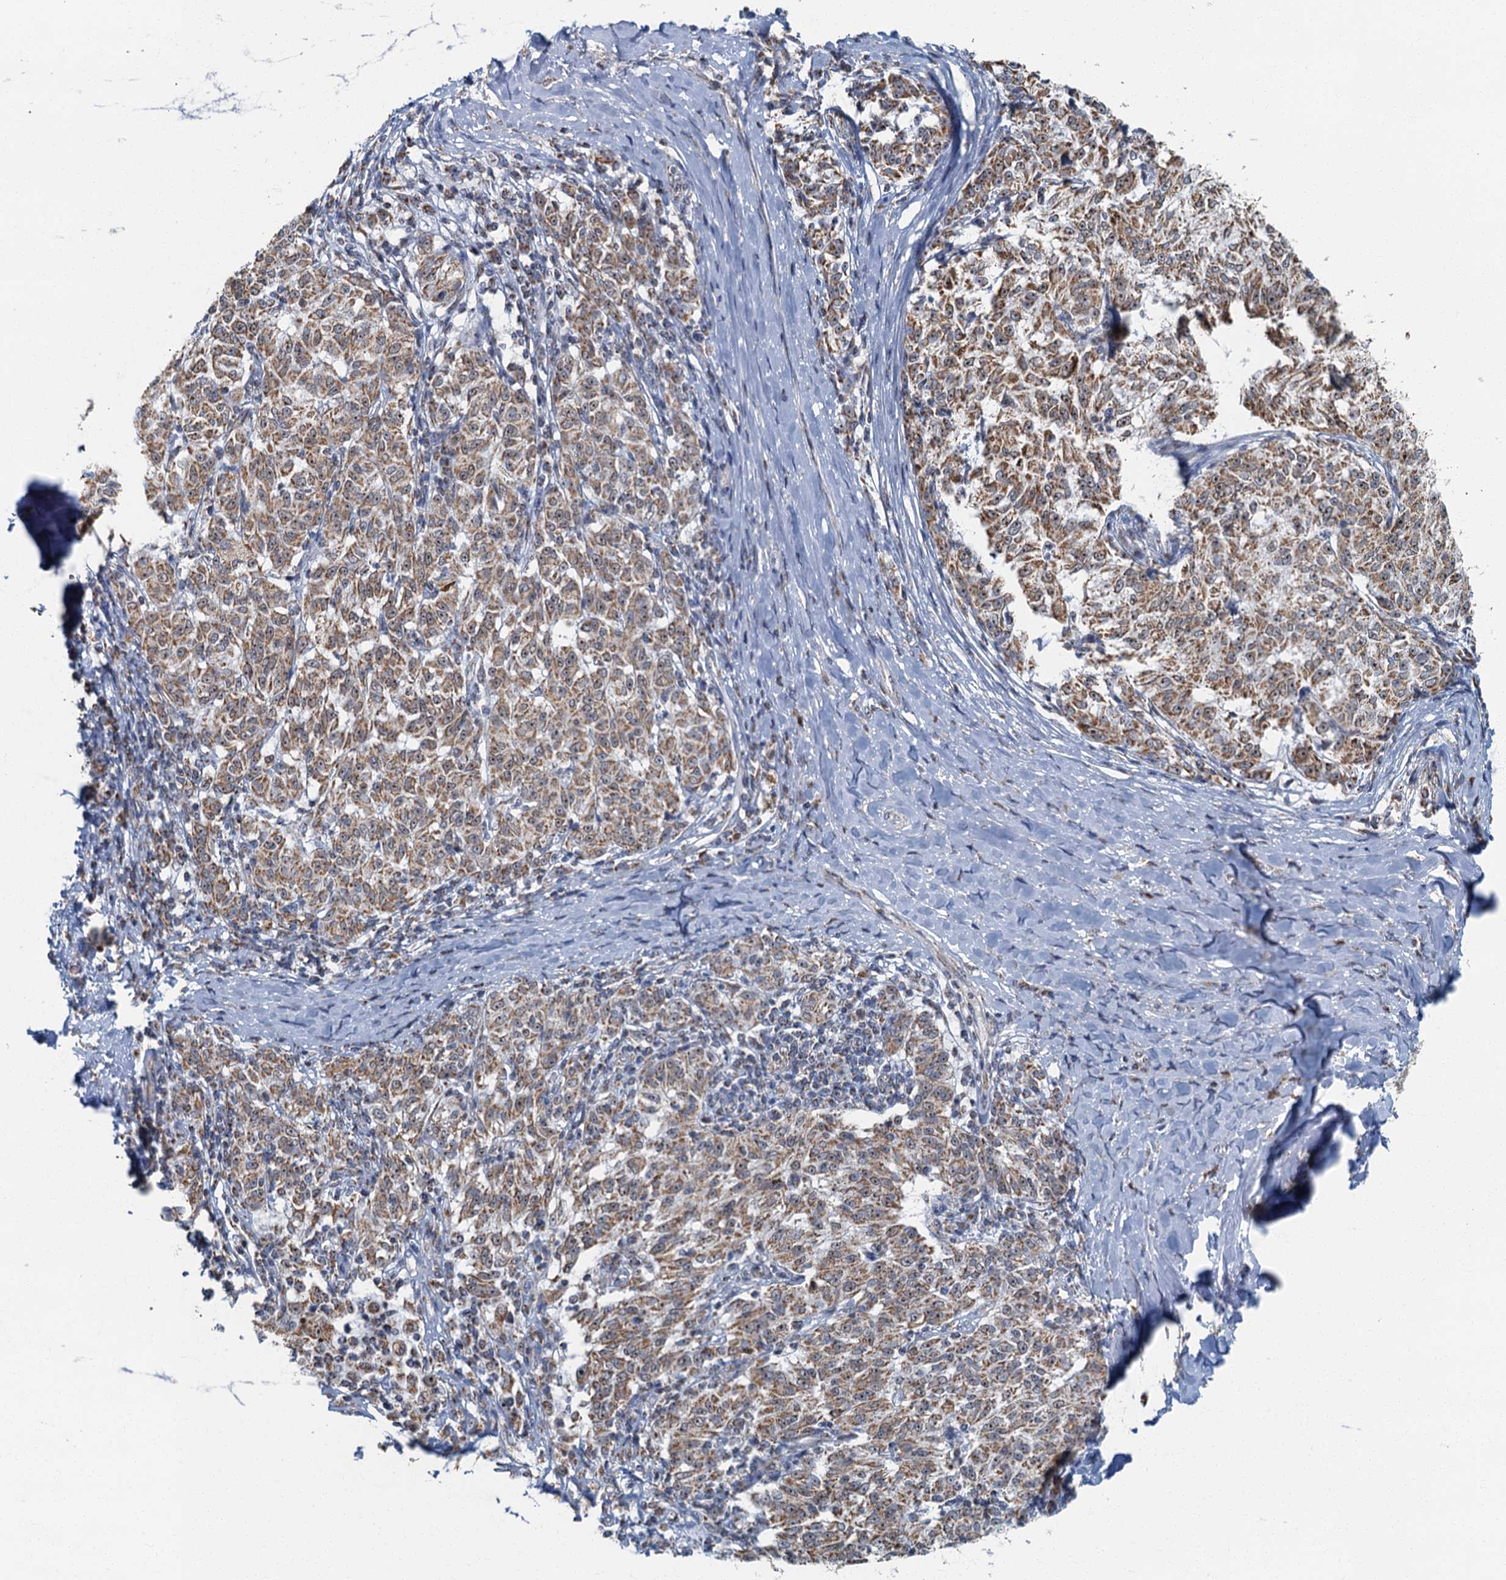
{"staining": {"intensity": "moderate", "quantity": ">75%", "location": "cytoplasmic/membranous"}, "tissue": "melanoma", "cell_type": "Tumor cells", "image_type": "cancer", "snomed": [{"axis": "morphology", "description": "Malignant melanoma, NOS"}, {"axis": "topography", "description": "Skin"}], "caption": "Immunohistochemistry of malignant melanoma demonstrates medium levels of moderate cytoplasmic/membranous expression in about >75% of tumor cells.", "gene": "RAD9B", "patient": {"sex": "female", "age": 72}}